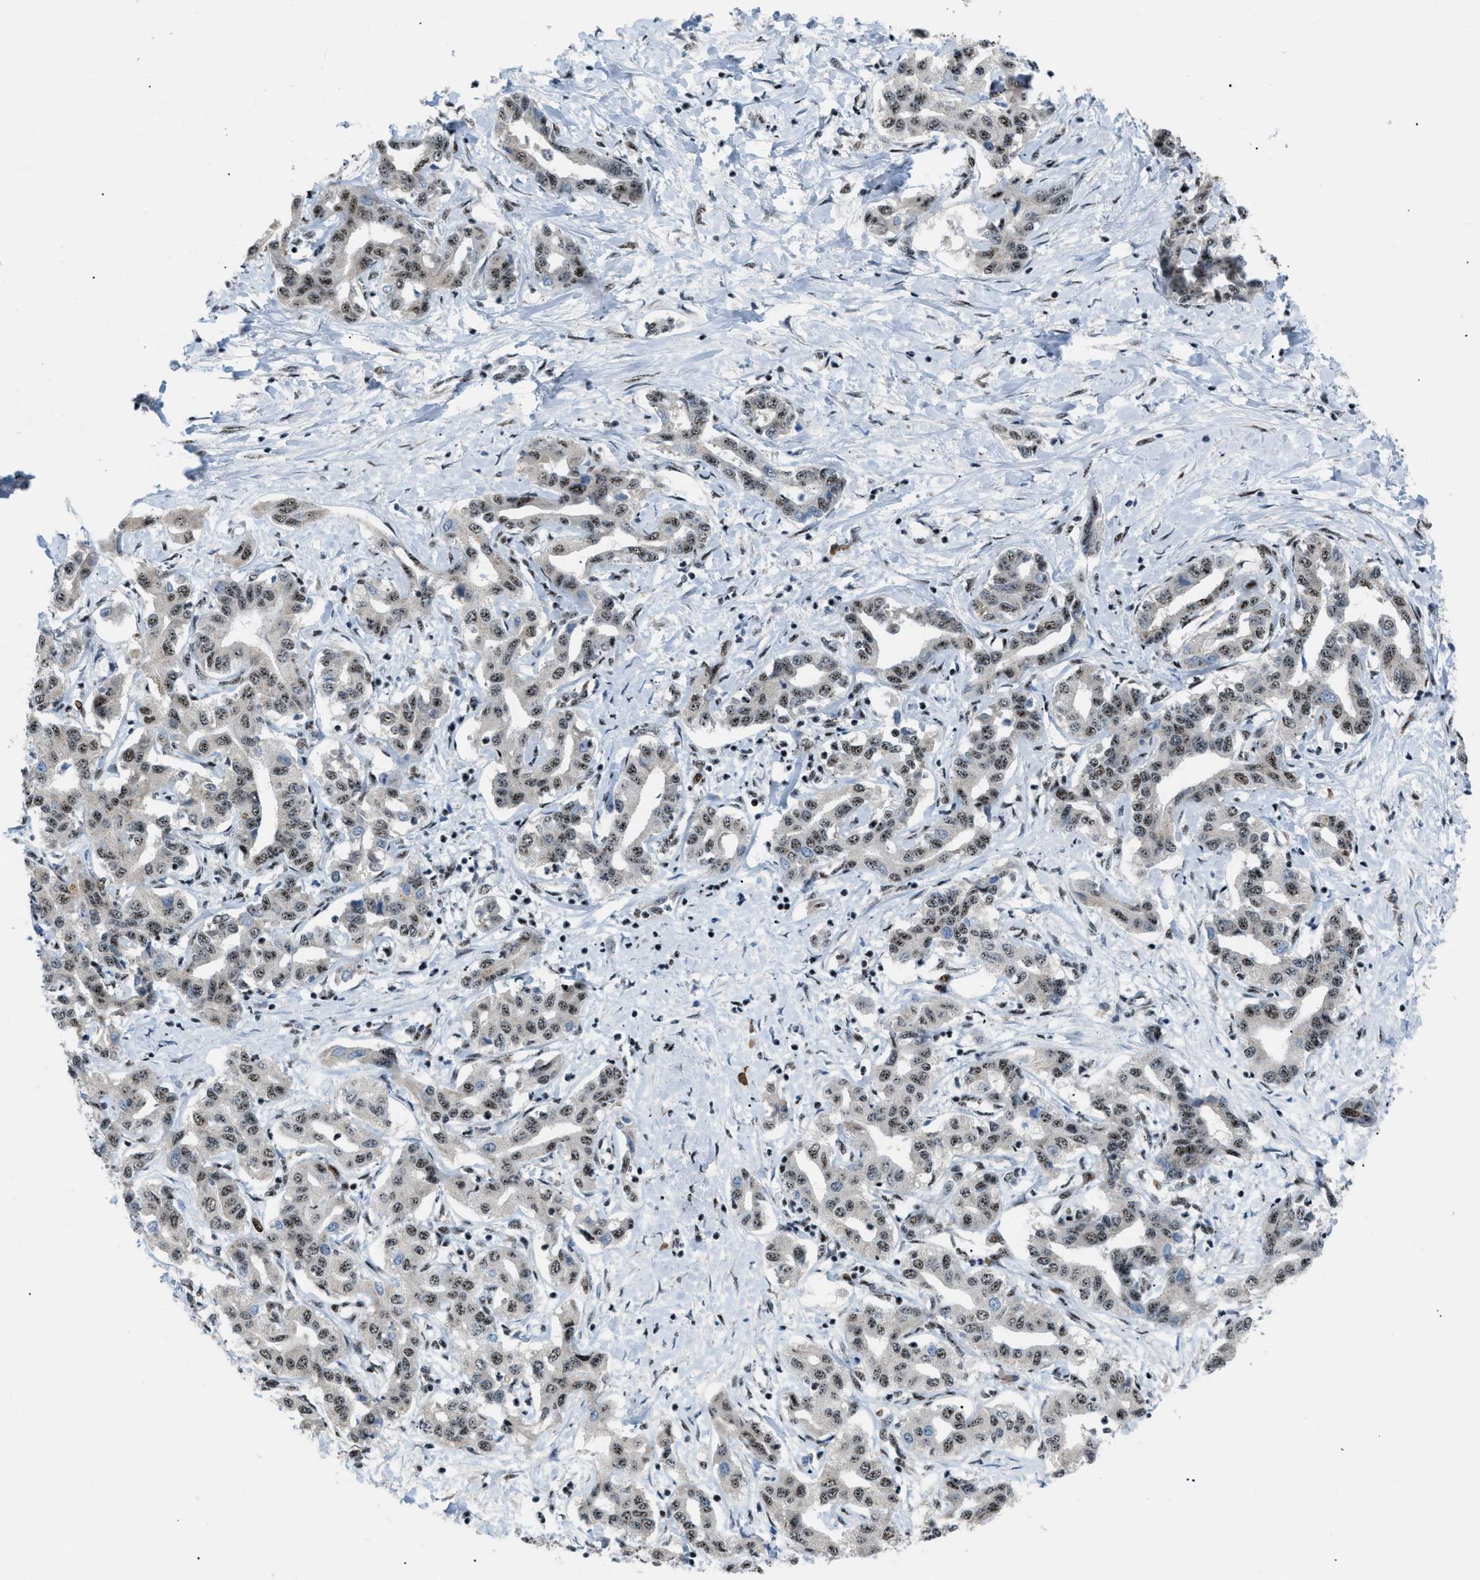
{"staining": {"intensity": "moderate", "quantity": ">75%", "location": "nuclear"}, "tissue": "liver cancer", "cell_type": "Tumor cells", "image_type": "cancer", "snomed": [{"axis": "morphology", "description": "Cholangiocarcinoma"}, {"axis": "topography", "description": "Liver"}], "caption": "Immunohistochemical staining of human liver cancer demonstrates medium levels of moderate nuclear positivity in about >75% of tumor cells.", "gene": "CDR2", "patient": {"sex": "male", "age": 59}}